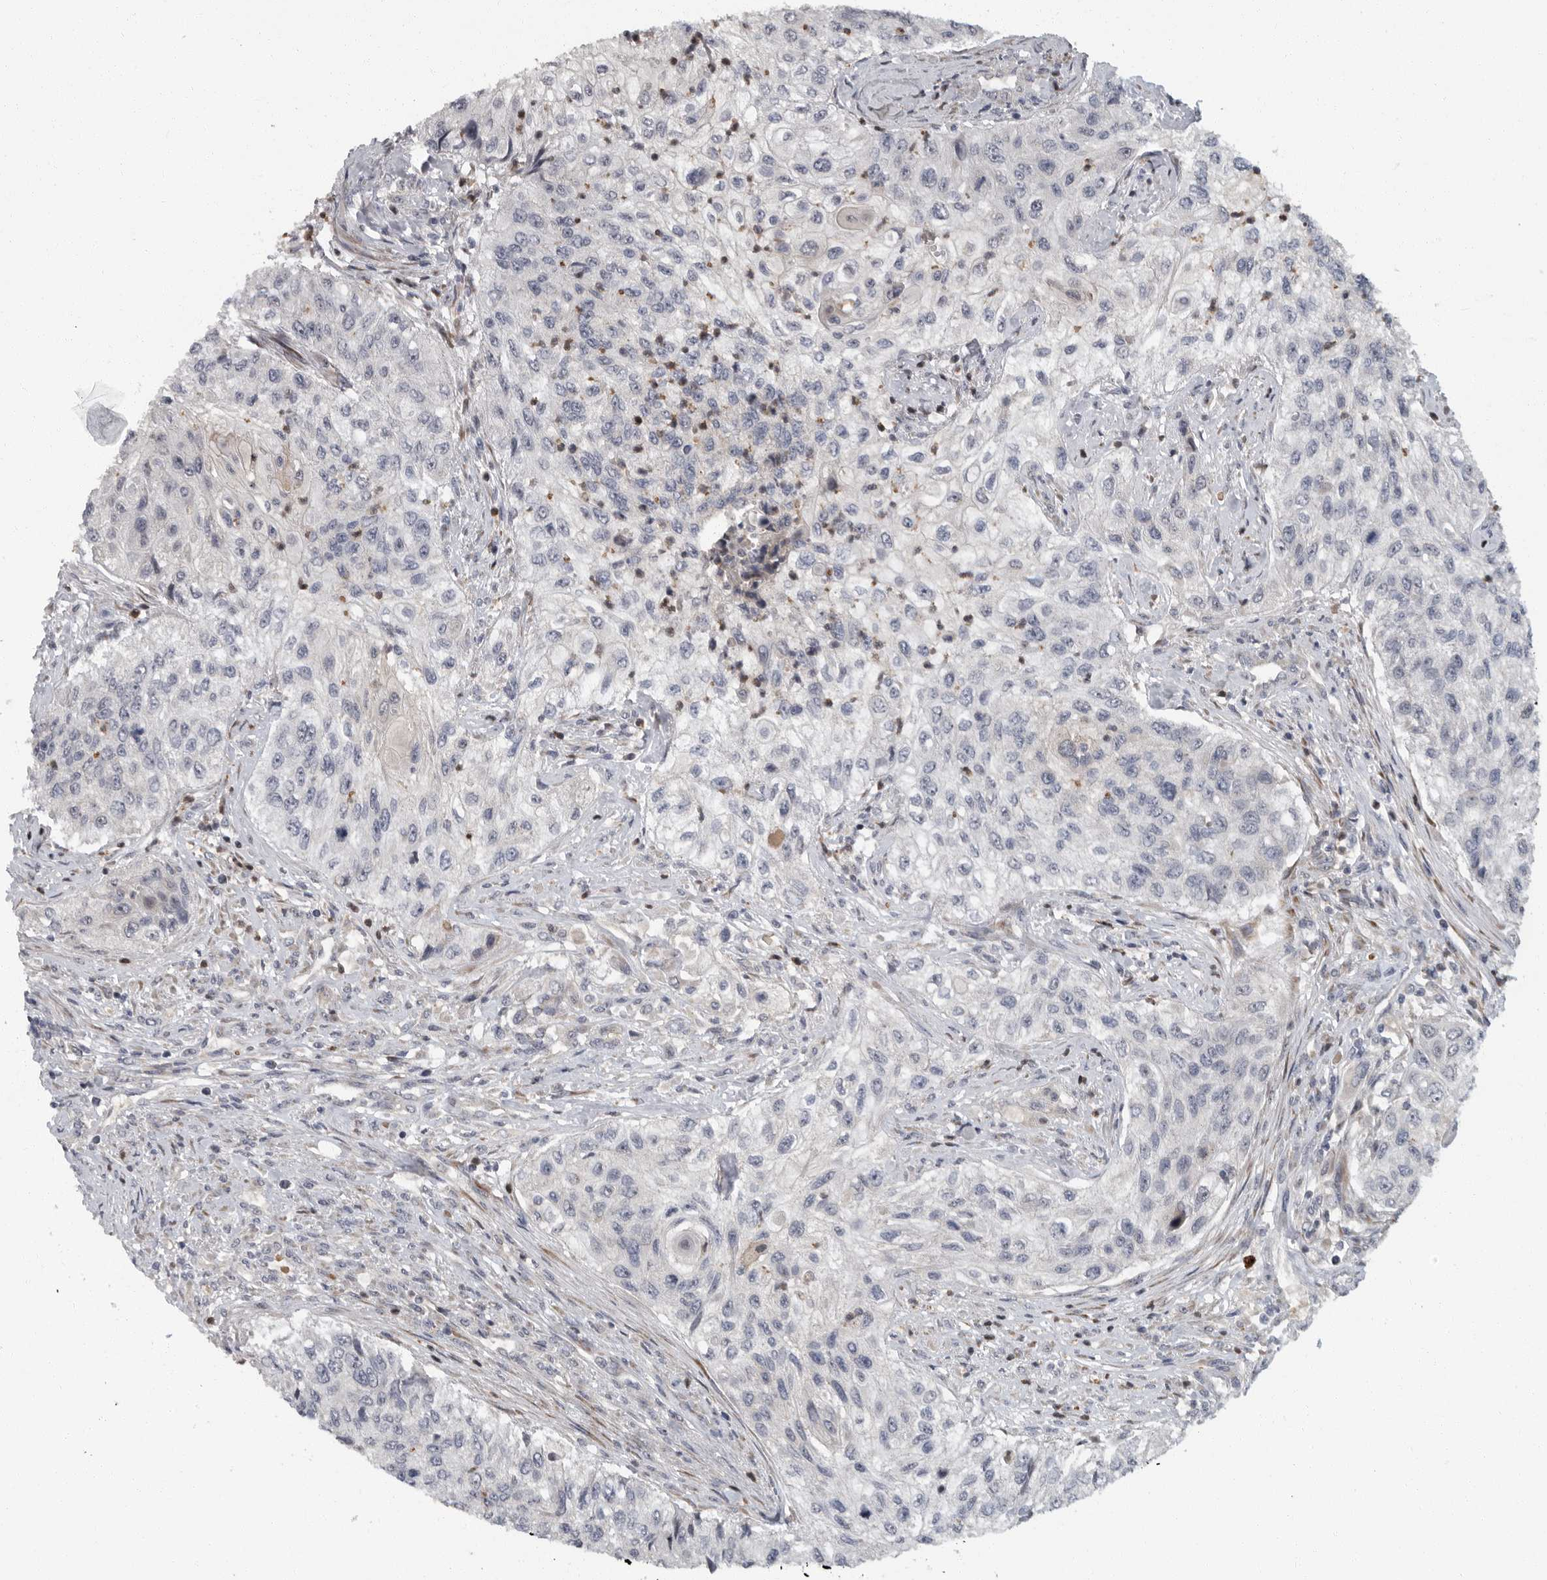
{"staining": {"intensity": "negative", "quantity": "none", "location": "none"}, "tissue": "urothelial cancer", "cell_type": "Tumor cells", "image_type": "cancer", "snomed": [{"axis": "morphology", "description": "Urothelial carcinoma, High grade"}, {"axis": "topography", "description": "Urinary bladder"}], "caption": "This is an immunohistochemistry image of human urothelial cancer. There is no positivity in tumor cells.", "gene": "PDCD11", "patient": {"sex": "female", "age": 60}}